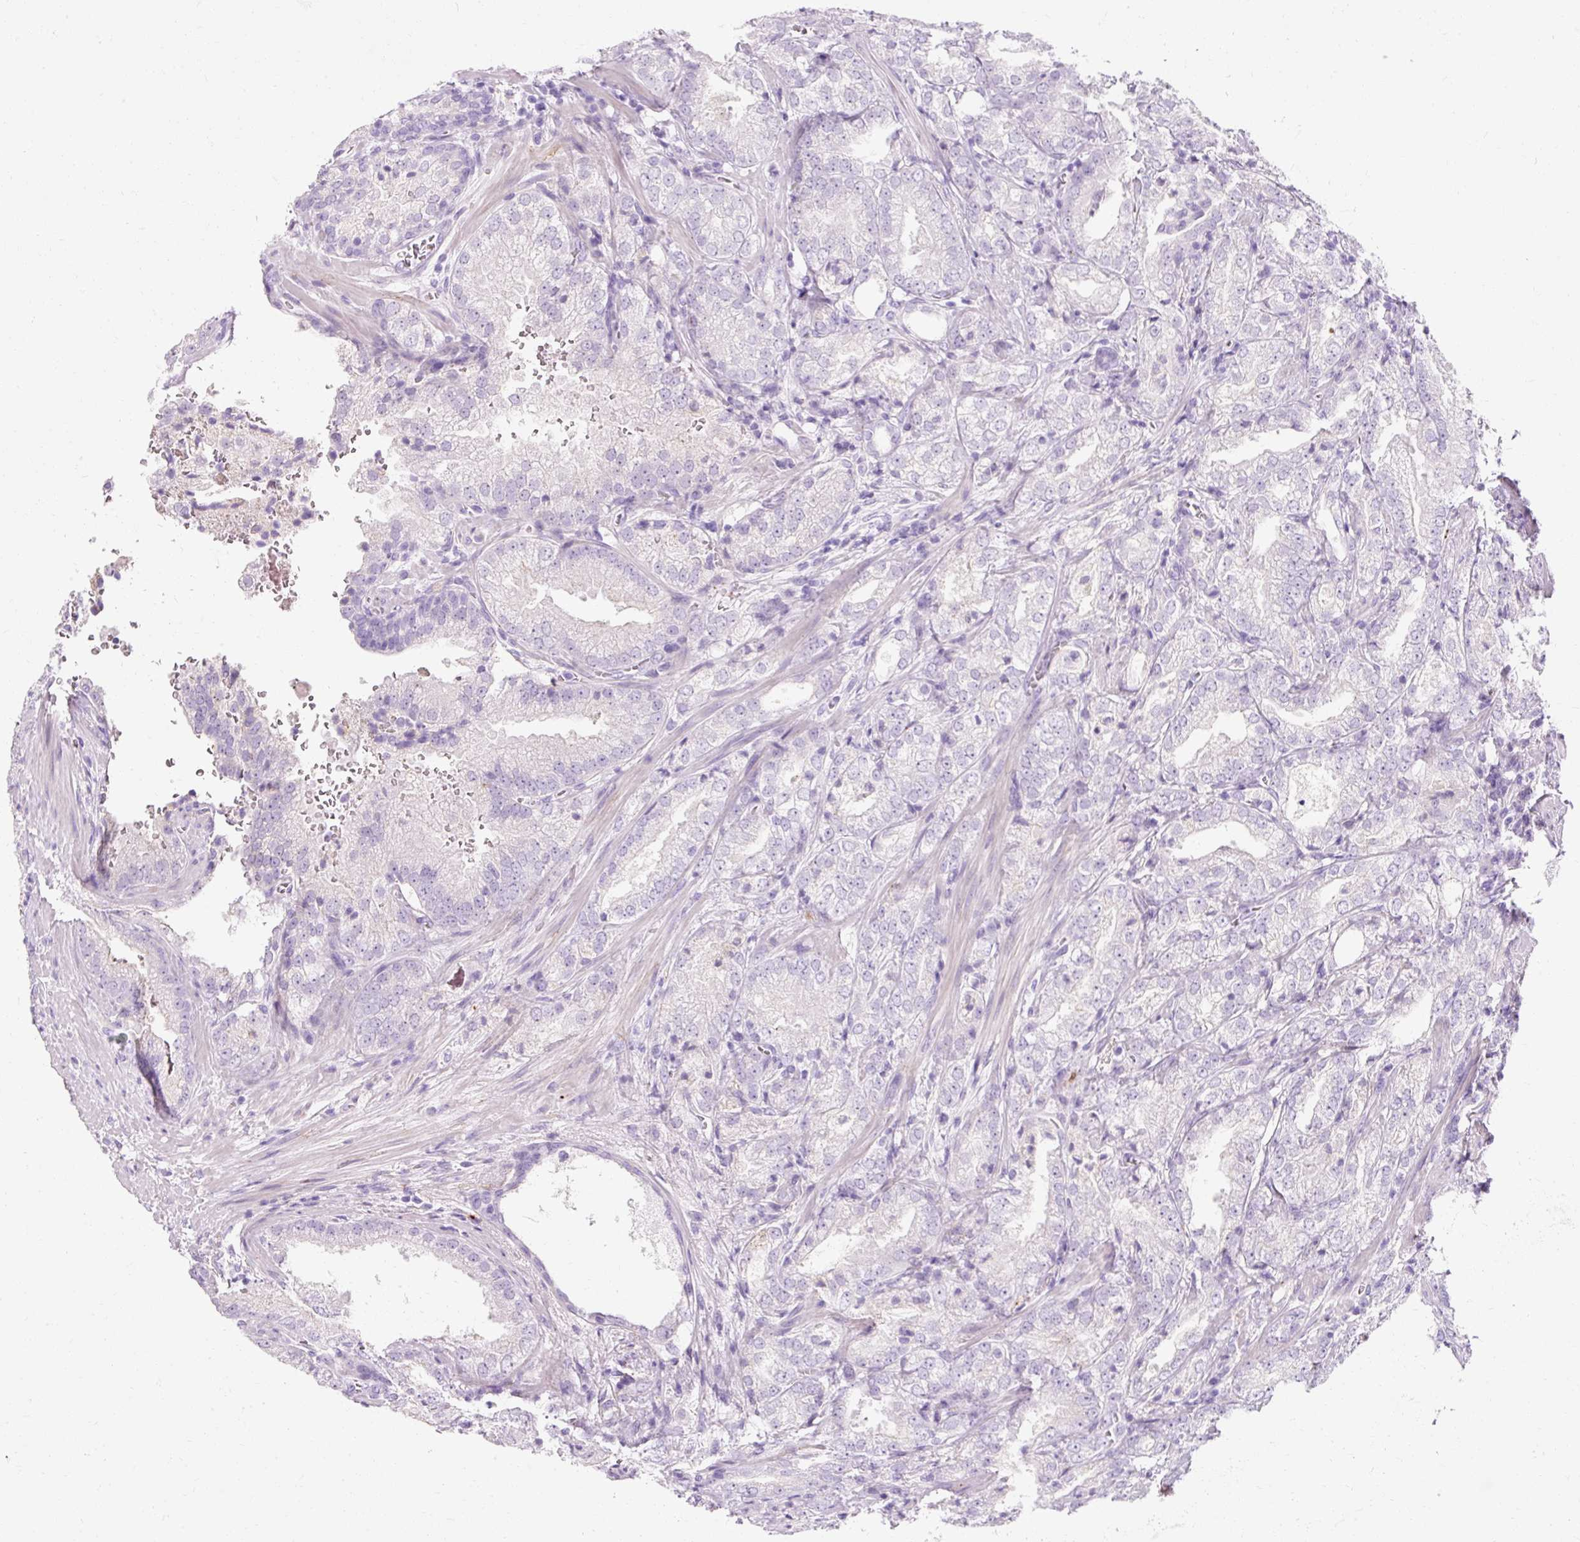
{"staining": {"intensity": "negative", "quantity": "none", "location": "none"}, "tissue": "prostate cancer", "cell_type": "Tumor cells", "image_type": "cancer", "snomed": [{"axis": "morphology", "description": "Adenocarcinoma, High grade"}, {"axis": "topography", "description": "Prostate"}], "caption": "DAB immunohistochemical staining of prostate cancer (high-grade adenocarcinoma) exhibits no significant expression in tumor cells.", "gene": "CLDN25", "patient": {"sex": "male", "age": 63}}